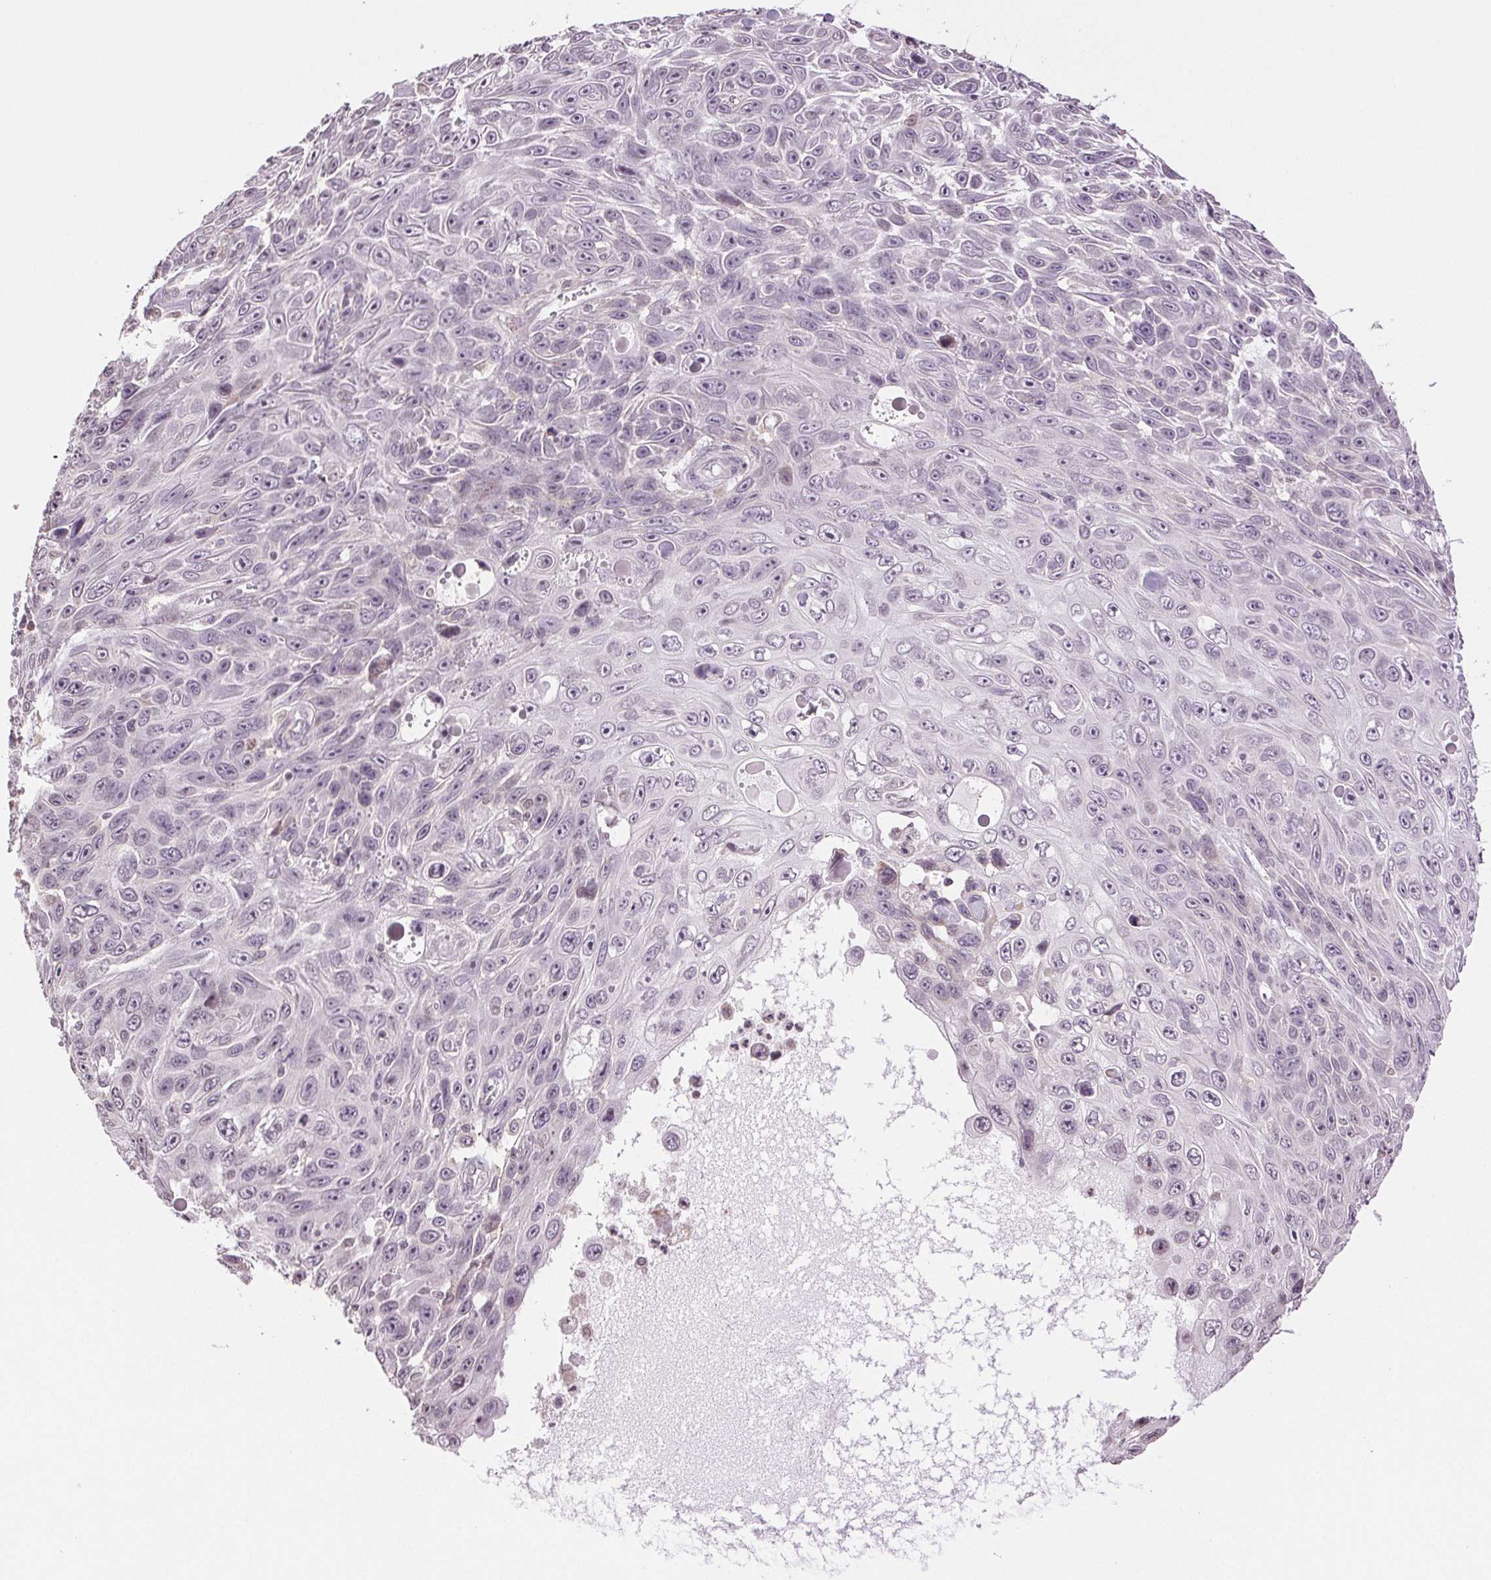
{"staining": {"intensity": "negative", "quantity": "none", "location": "none"}, "tissue": "skin cancer", "cell_type": "Tumor cells", "image_type": "cancer", "snomed": [{"axis": "morphology", "description": "Squamous cell carcinoma, NOS"}, {"axis": "topography", "description": "Skin"}], "caption": "Skin squamous cell carcinoma was stained to show a protein in brown. There is no significant positivity in tumor cells.", "gene": "TNNT3", "patient": {"sex": "male", "age": 82}}